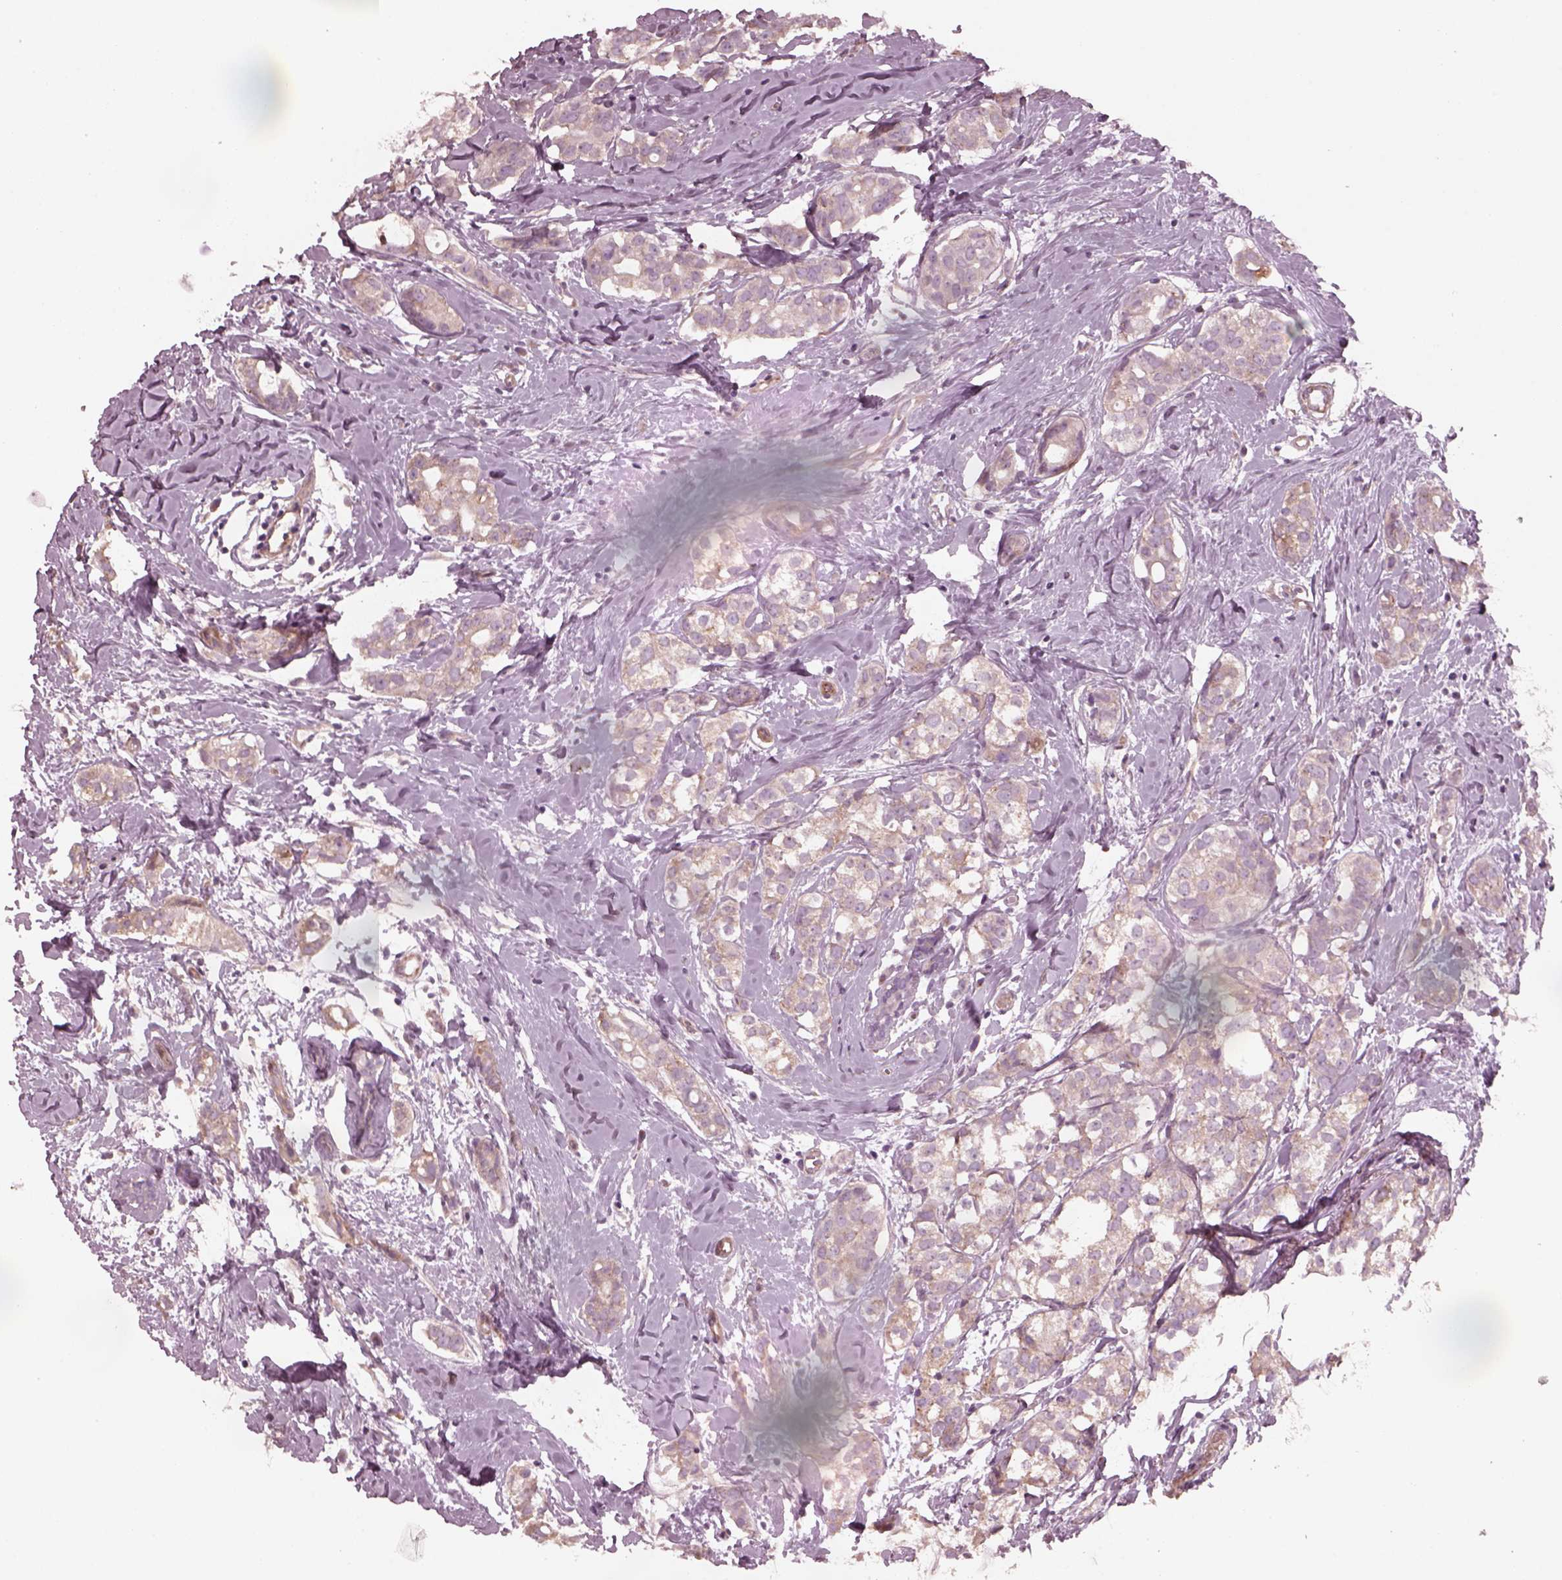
{"staining": {"intensity": "weak", "quantity": ">75%", "location": "cytoplasmic/membranous"}, "tissue": "breast cancer", "cell_type": "Tumor cells", "image_type": "cancer", "snomed": [{"axis": "morphology", "description": "Duct carcinoma"}, {"axis": "topography", "description": "Breast"}], "caption": "Tumor cells reveal low levels of weak cytoplasmic/membranous staining in approximately >75% of cells in human breast intraductal carcinoma. (IHC, brightfield microscopy, high magnification).", "gene": "KIF6", "patient": {"sex": "female", "age": 40}}